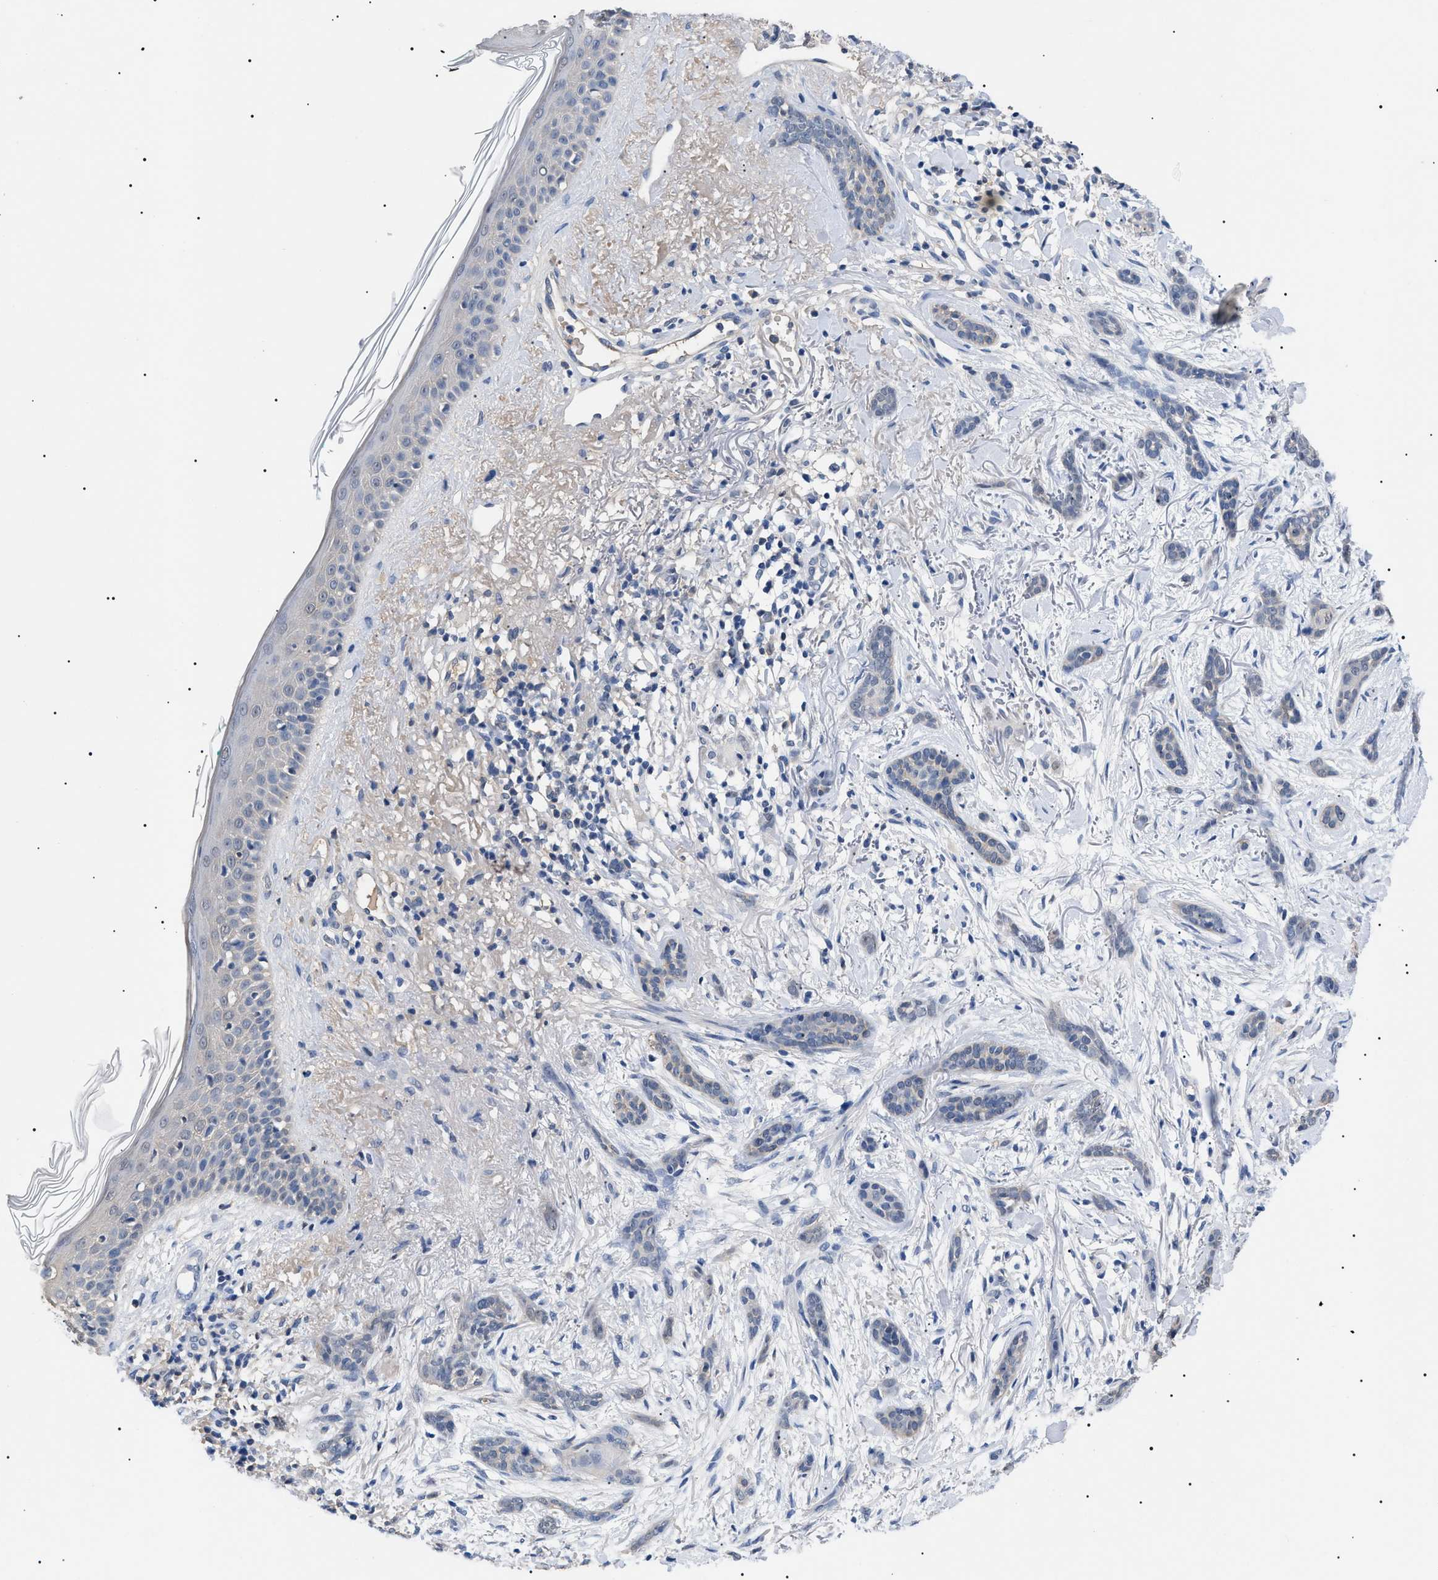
{"staining": {"intensity": "negative", "quantity": "none", "location": "none"}, "tissue": "skin cancer", "cell_type": "Tumor cells", "image_type": "cancer", "snomed": [{"axis": "morphology", "description": "Basal cell carcinoma"}, {"axis": "morphology", "description": "Adnexal tumor, benign"}, {"axis": "topography", "description": "Skin"}], "caption": "IHC image of neoplastic tissue: skin benign adnexal tumor stained with DAB reveals no significant protein expression in tumor cells.", "gene": "PRRT2", "patient": {"sex": "female", "age": 42}}